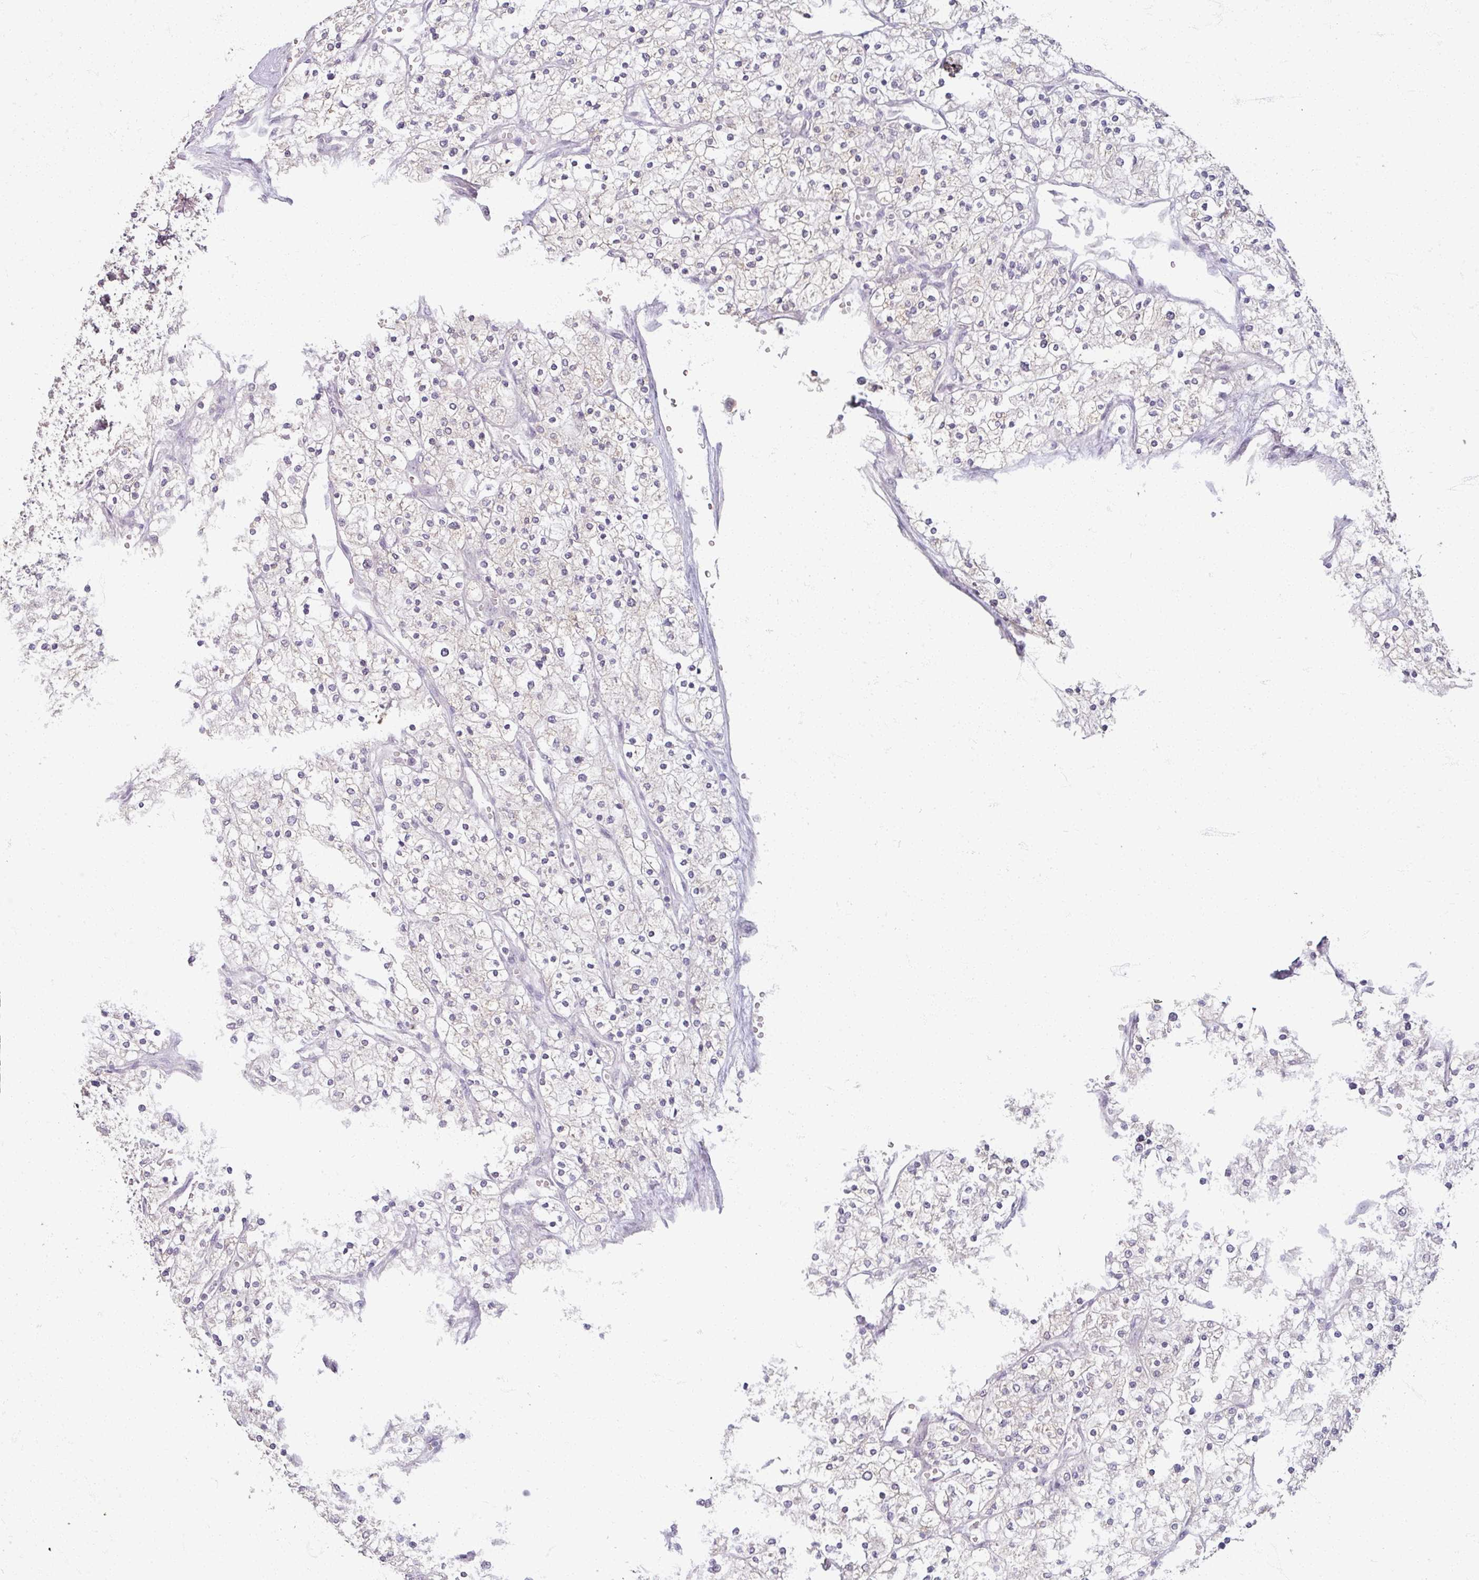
{"staining": {"intensity": "negative", "quantity": "none", "location": "none"}, "tissue": "renal cancer", "cell_type": "Tumor cells", "image_type": "cancer", "snomed": [{"axis": "morphology", "description": "Adenocarcinoma, NOS"}, {"axis": "topography", "description": "Kidney"}], "caption": "Human adenocarcinoma (renal) stained for a protein using immunohistochemistry displays no staining in tumor cells.", "gene": "SOX11", "patient": {"sex": "male", "age": 80}}